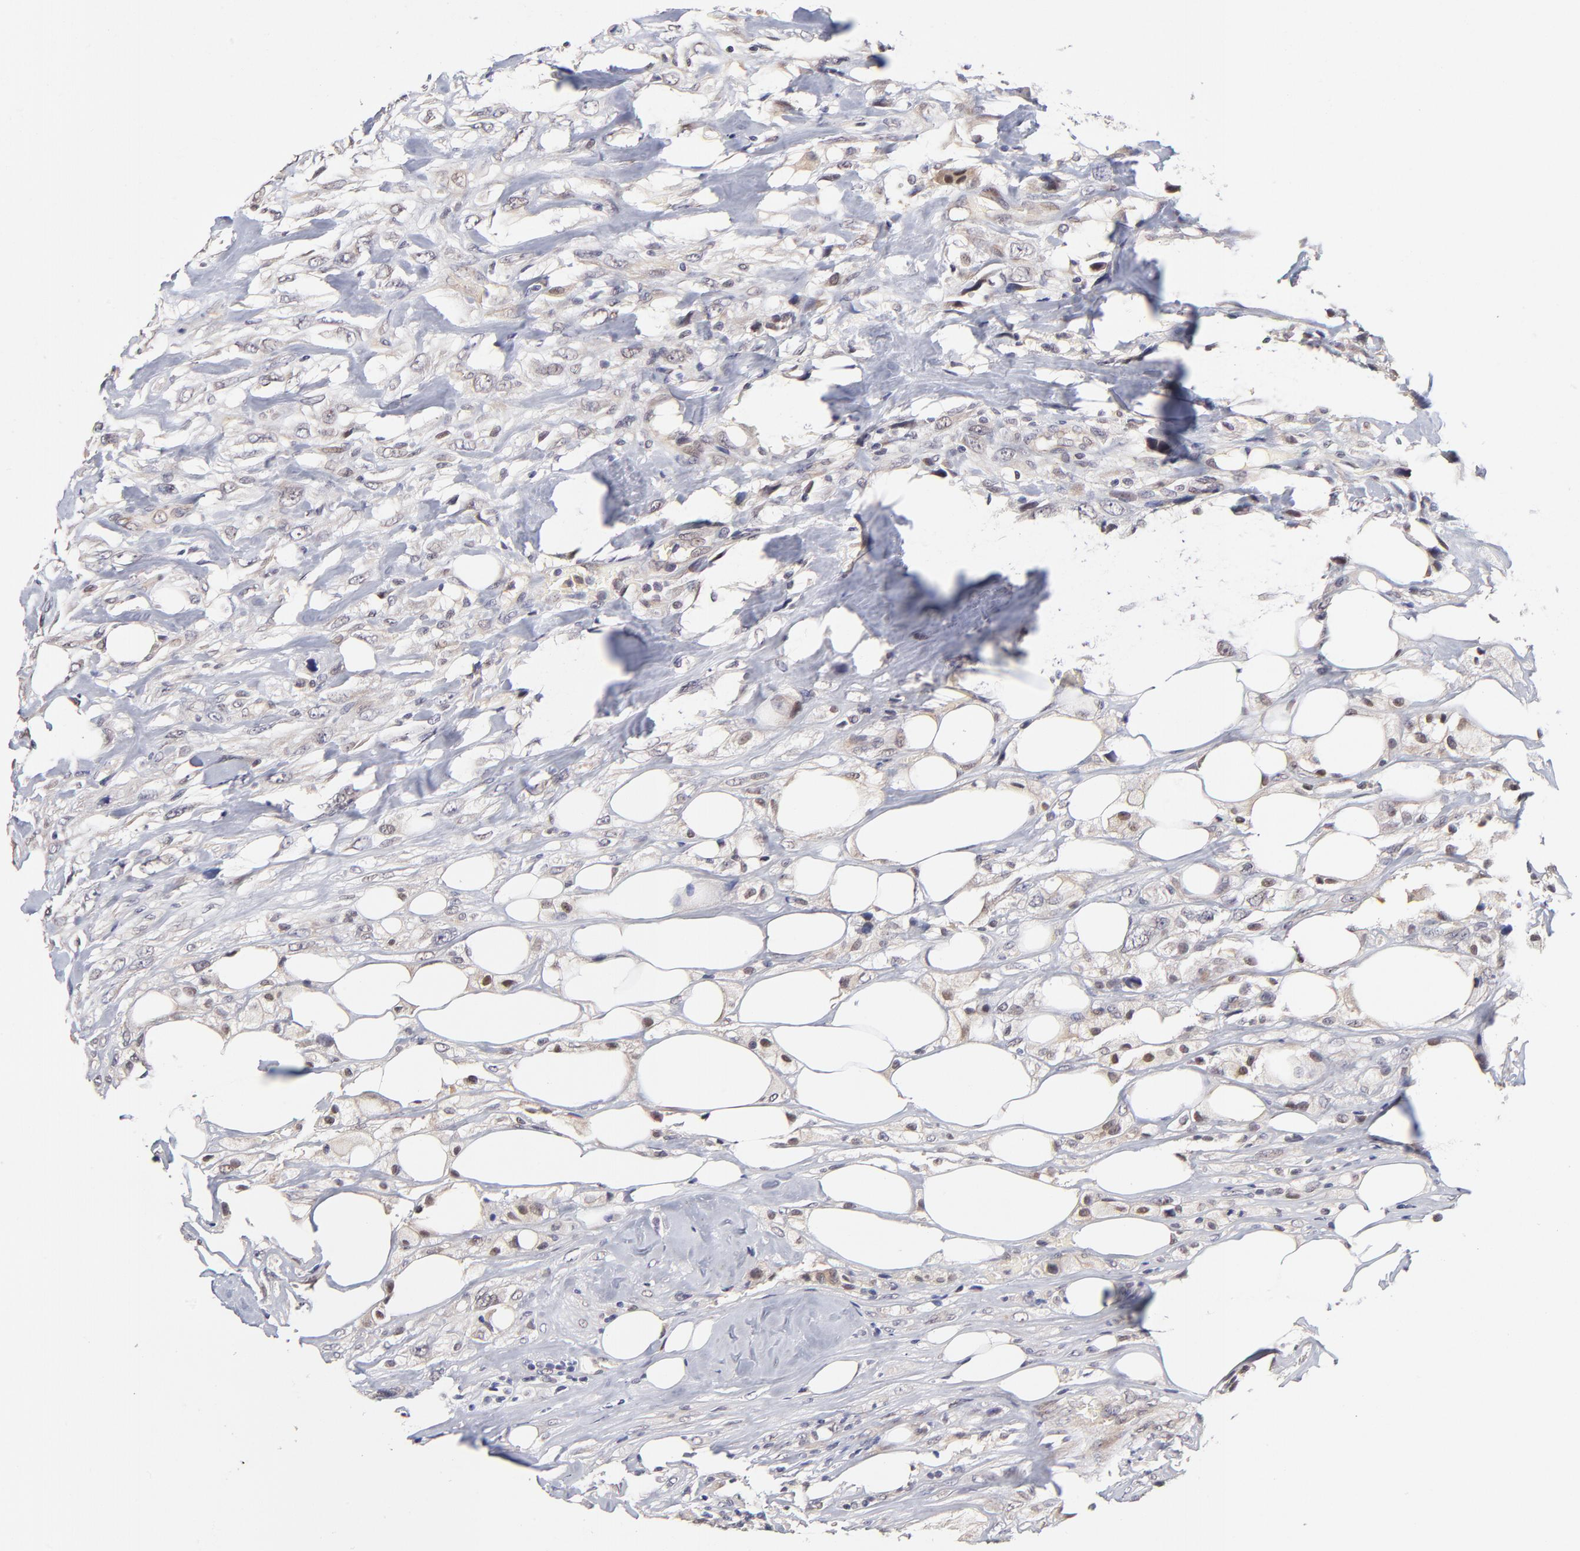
{"staining": {"intensity": "weak", "quantity": ">75%", "location": "cytoplasmic/membranous"}, "tissue": "breast cancer", "cell_type": "Tumor cells", "image_type": "cancer", "snomed": [{"axis": "morphology", "description": "Neoplasm, malignant, NOS"}, {"axis": "topography", "description": "Breast"}], "caption": "Weak cytoplasmic/membranous staining is present in about >75% of tumor cells in neoplasm (malignant) (breast).", "gene": "ZNF10", "patient": {"sex": "female", "age": 50}}